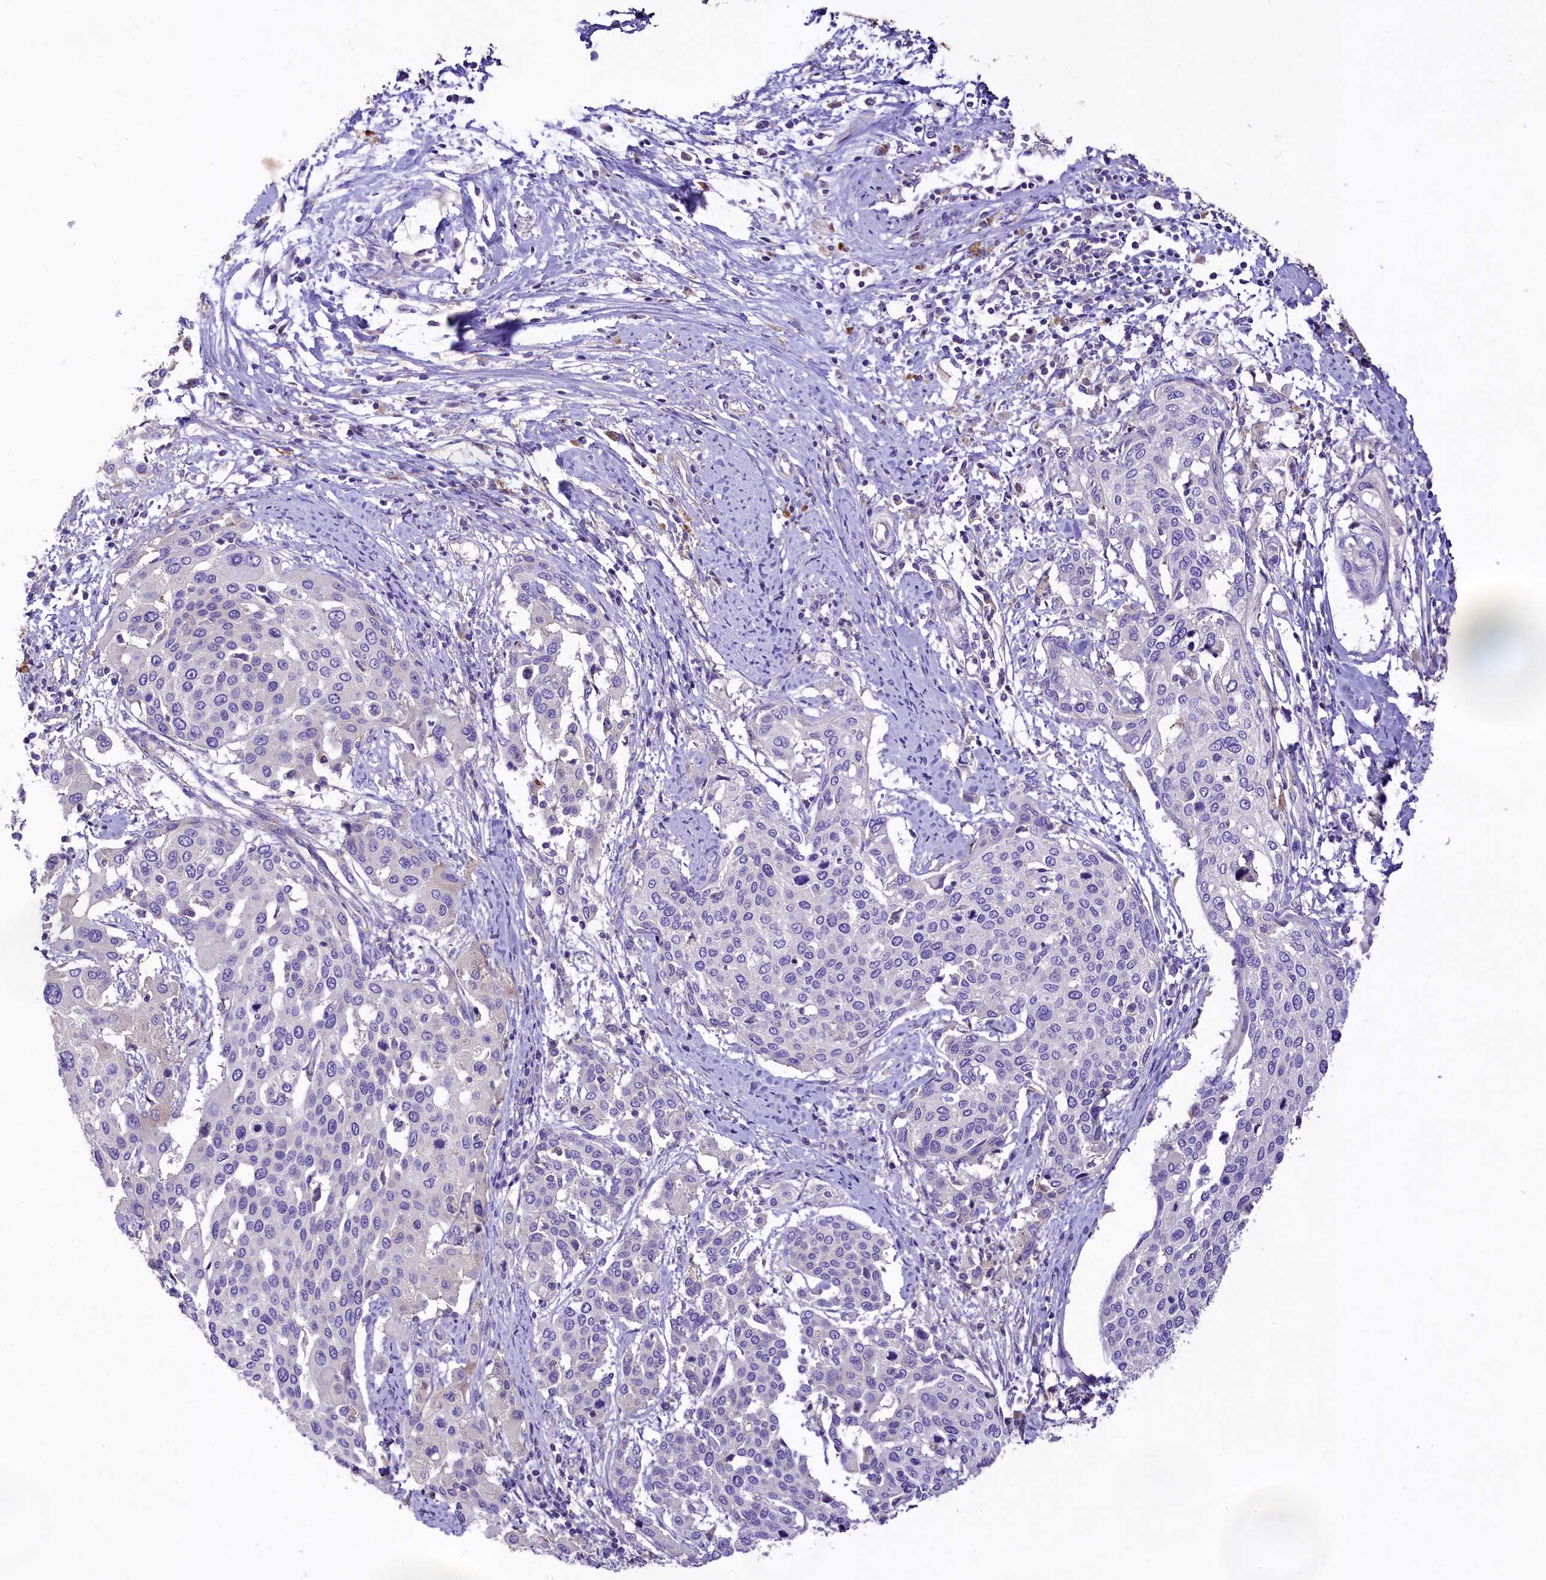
{"staining": {"intensity": "negative", "quantity": "none", "location": "none"}, "tissue": "cervical cancer", "cell_type": "Tumor cells", "image_type": "cancer", "snomed": [{"axis": "morphology", "description": "Squamous cell carcinoma, NOS"}, {"axis": "topography", "description": "Cervix"}], "caption": "This is an IHC micrograph of human squamous cell carcinoma (cervical). There is no staining in tumor cells.", "gene": "PEMT", "patient": {"sex": "female", "age": 44}}